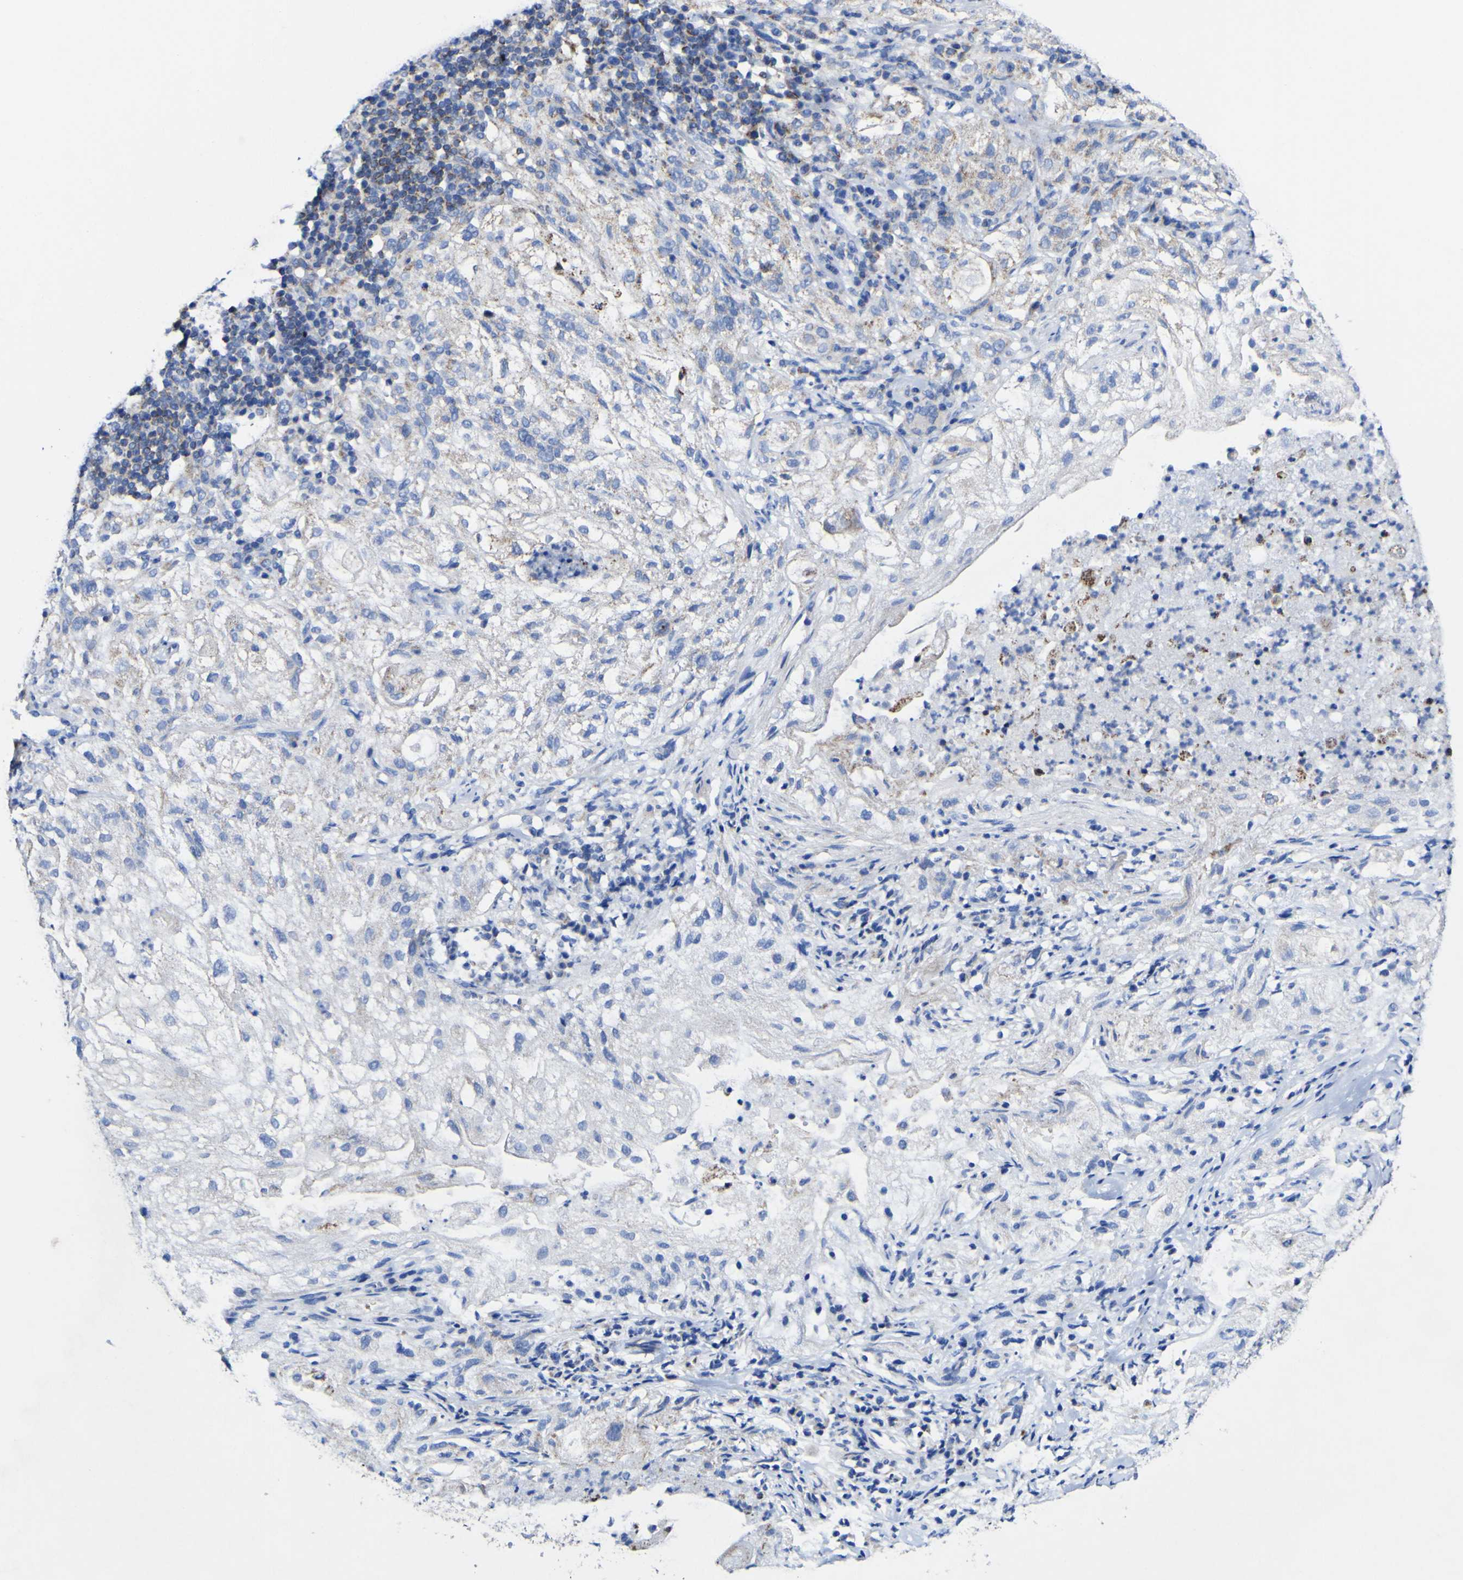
{"staining": {"intensity": "moderate", "quantity": "25%-75%", "location": "cytoplasmic/membranous"}, "tissue": "lung cancer", "cell_type": "Tumor cells", "image_type": "cancer", "snomed": [{"axis": "morphology", "description": "Inflammation, NOS"}, {"axis": "morphology", "description": "Squamous cell carcinoma, NOS"}, {"axis": "topography", "description": "Lymph node"}, {"axis": "topography", "description": "Soft tissue"}, {"axis": "topography", "description": "Lung"}], "caption": "Immunohistochemistry (IHC) (DAB (3,3'-diaminobenzidine)) staining of human lung squamous cell carcinoma reveals moderate cytoplasmic/membranous protein staining in about 25%-75% of tumor cells. (IHC, brightfield microscopy, high magnification).", "gene": "CCDC90B", "patient": {"sex": "male", "age": 66}}